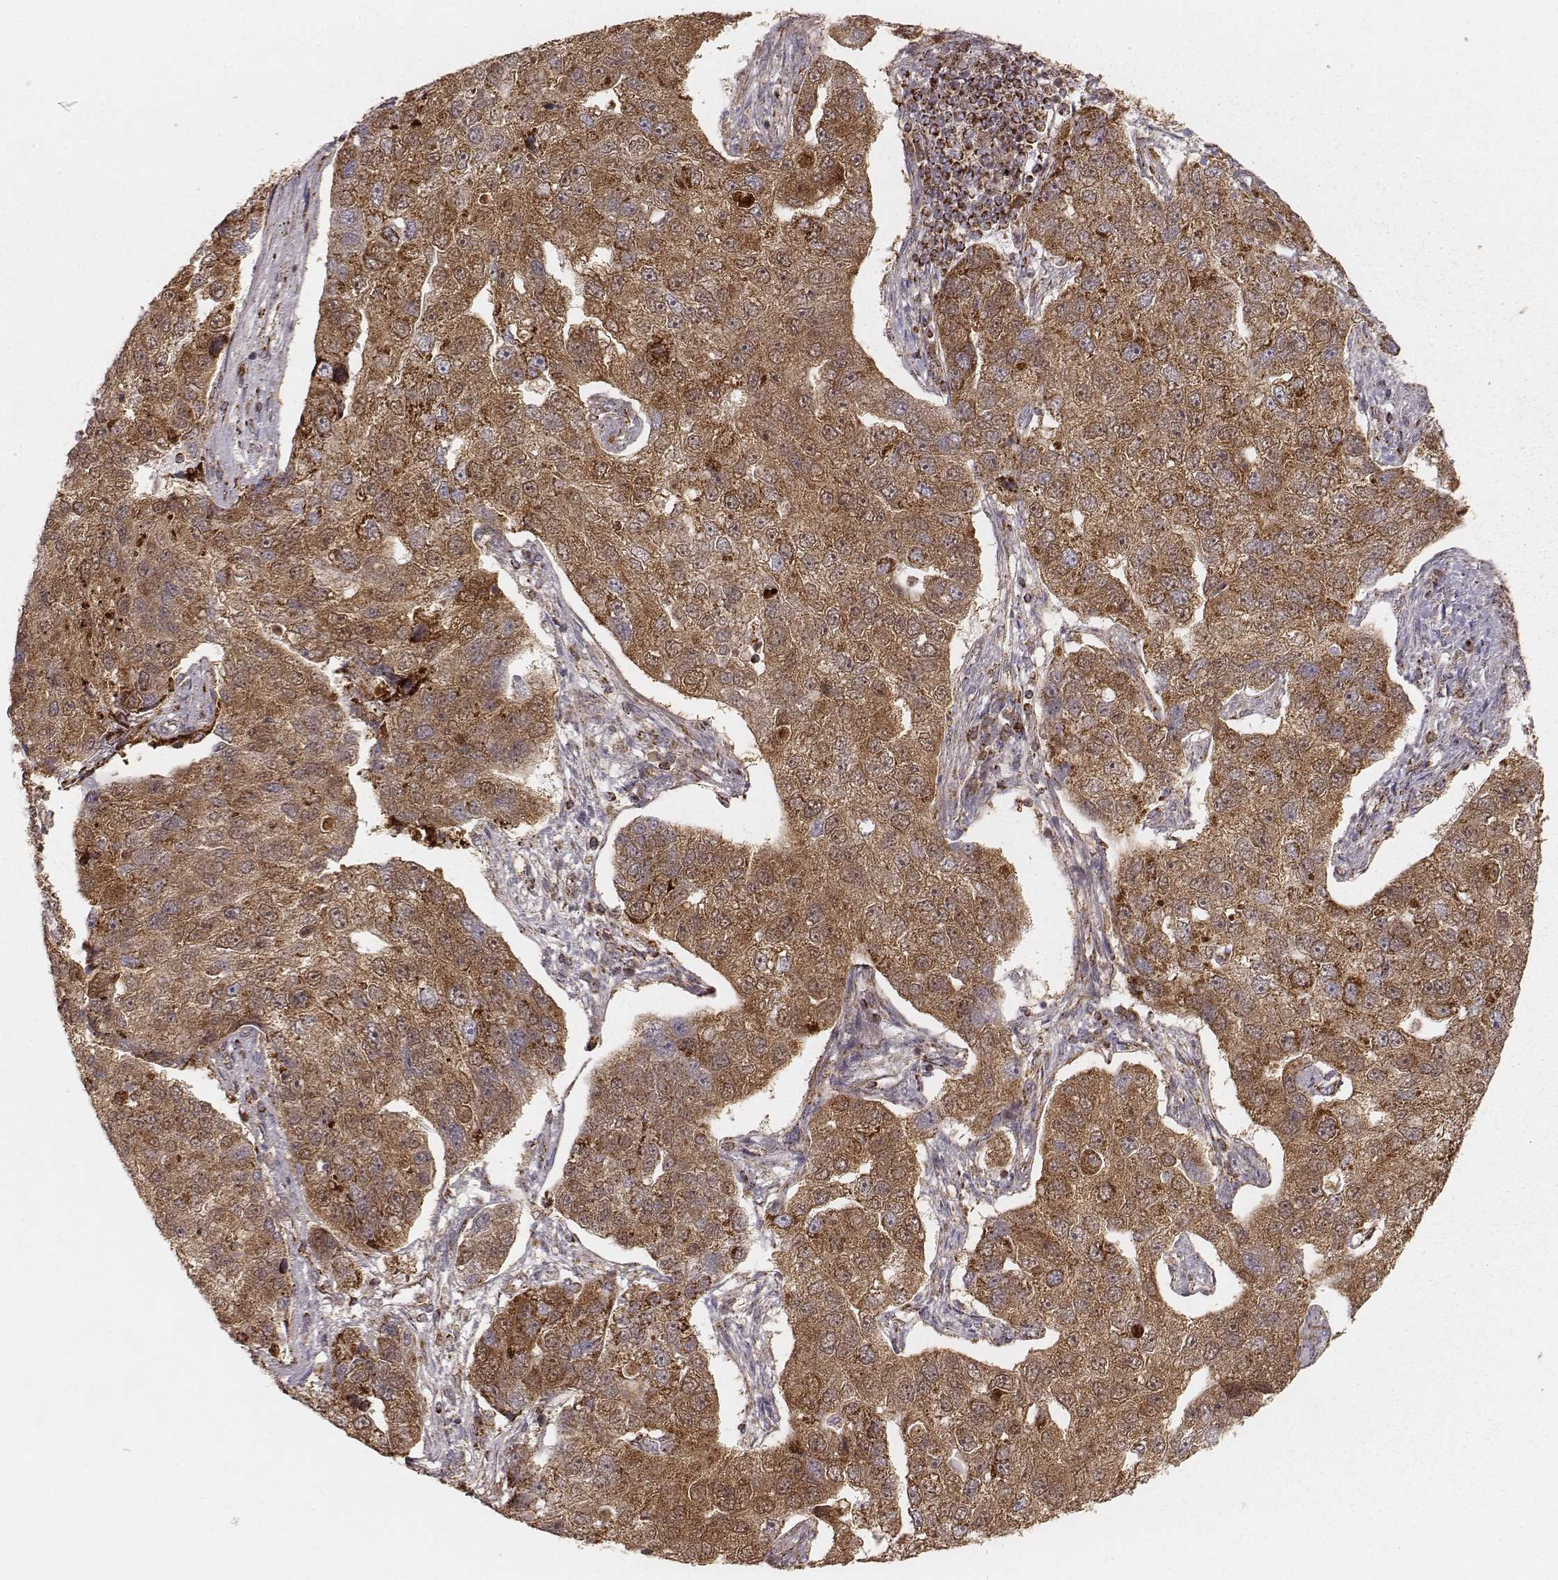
{"staining": {"intensity": "moderate", "quantity": ">75%", "location": "cytoplasmic/membranous"}, "tissue": "pancreatic cancer", "cell_type": "Tumor cells", "image_type": "cancer", "snomed": [{"axis": "morphology", "description": "Adenocarcinoma, NOS"}, {"axis": "topography", "description": "Pancreas"}], "caption": "Immunohistochemical staining of pancreatic cancer (adenocarcinoma) shows medium levels of moderate cytoplasmic/membranous protein expression in about >75% of tumor cells. Ihc stains the protein in brown and the nuclei are stained blue.", "gene": "CS", "patient": {"sex": "female", "age": 61}}